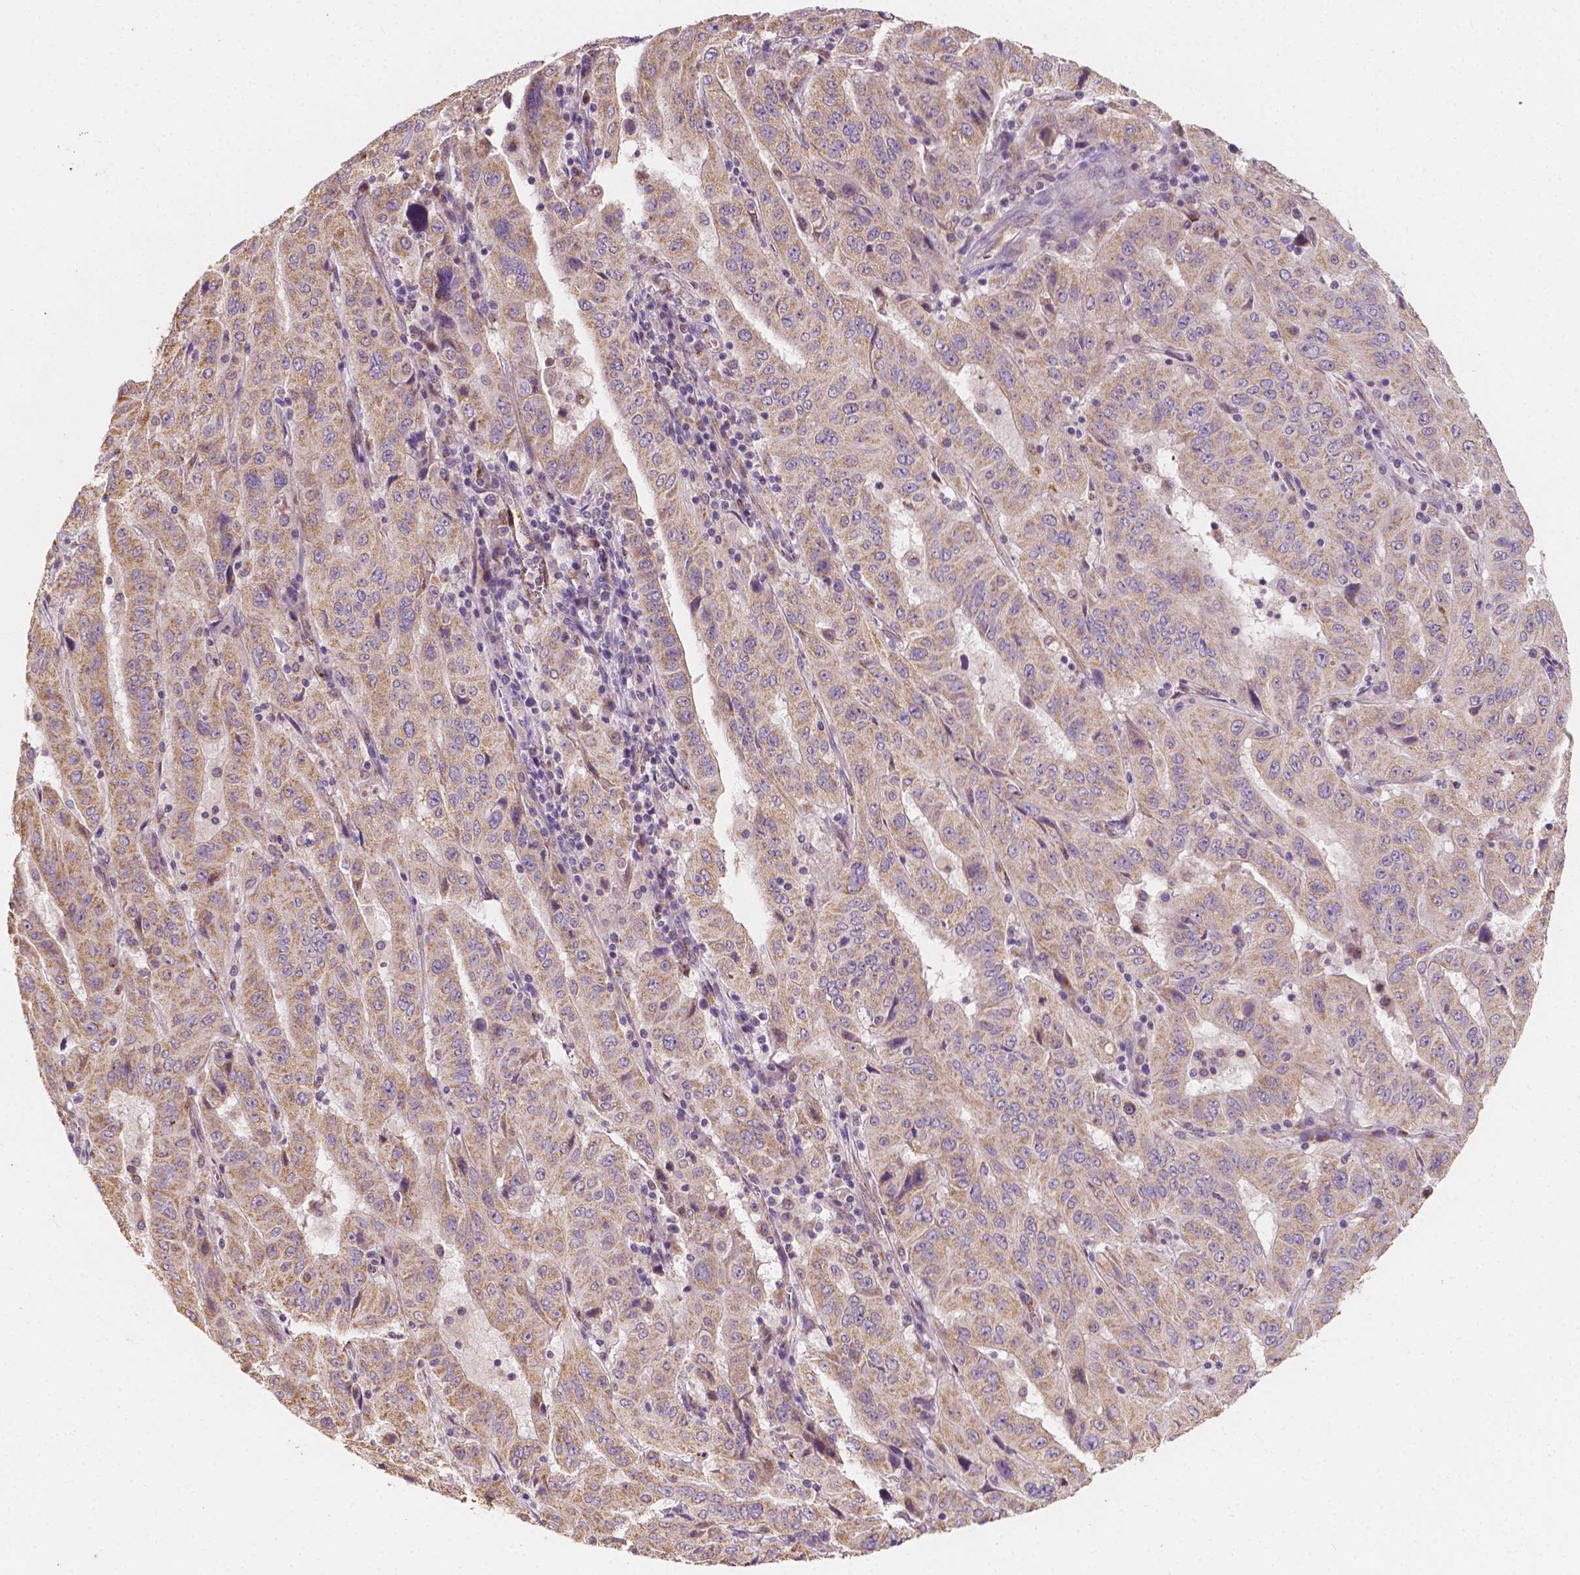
{"staining": {"intensity": "moderate", "quantity": ">75%", "location": "cytoplasmic/membranous"}, "tissue": "pancreatic cancer", "cell_type": "Tumor cells", "image_type": "cancer", "snomed": [{"axis": "morphology", "description": "Adenocarcinoma, NOS"}, {"axis": "topography", "description": "Pancreas"}], "caption": "Immunohistochemistry (IHC) histopathology image of human pancreatic adenocarcinoma stained for a protein (brown), which demonstrates medium levels of moderate cytoplasmic/membranous staining in about >75% of tumor cells.", "gene": "SLC22A4", "patient": {"sex": "male", "age": 63}}